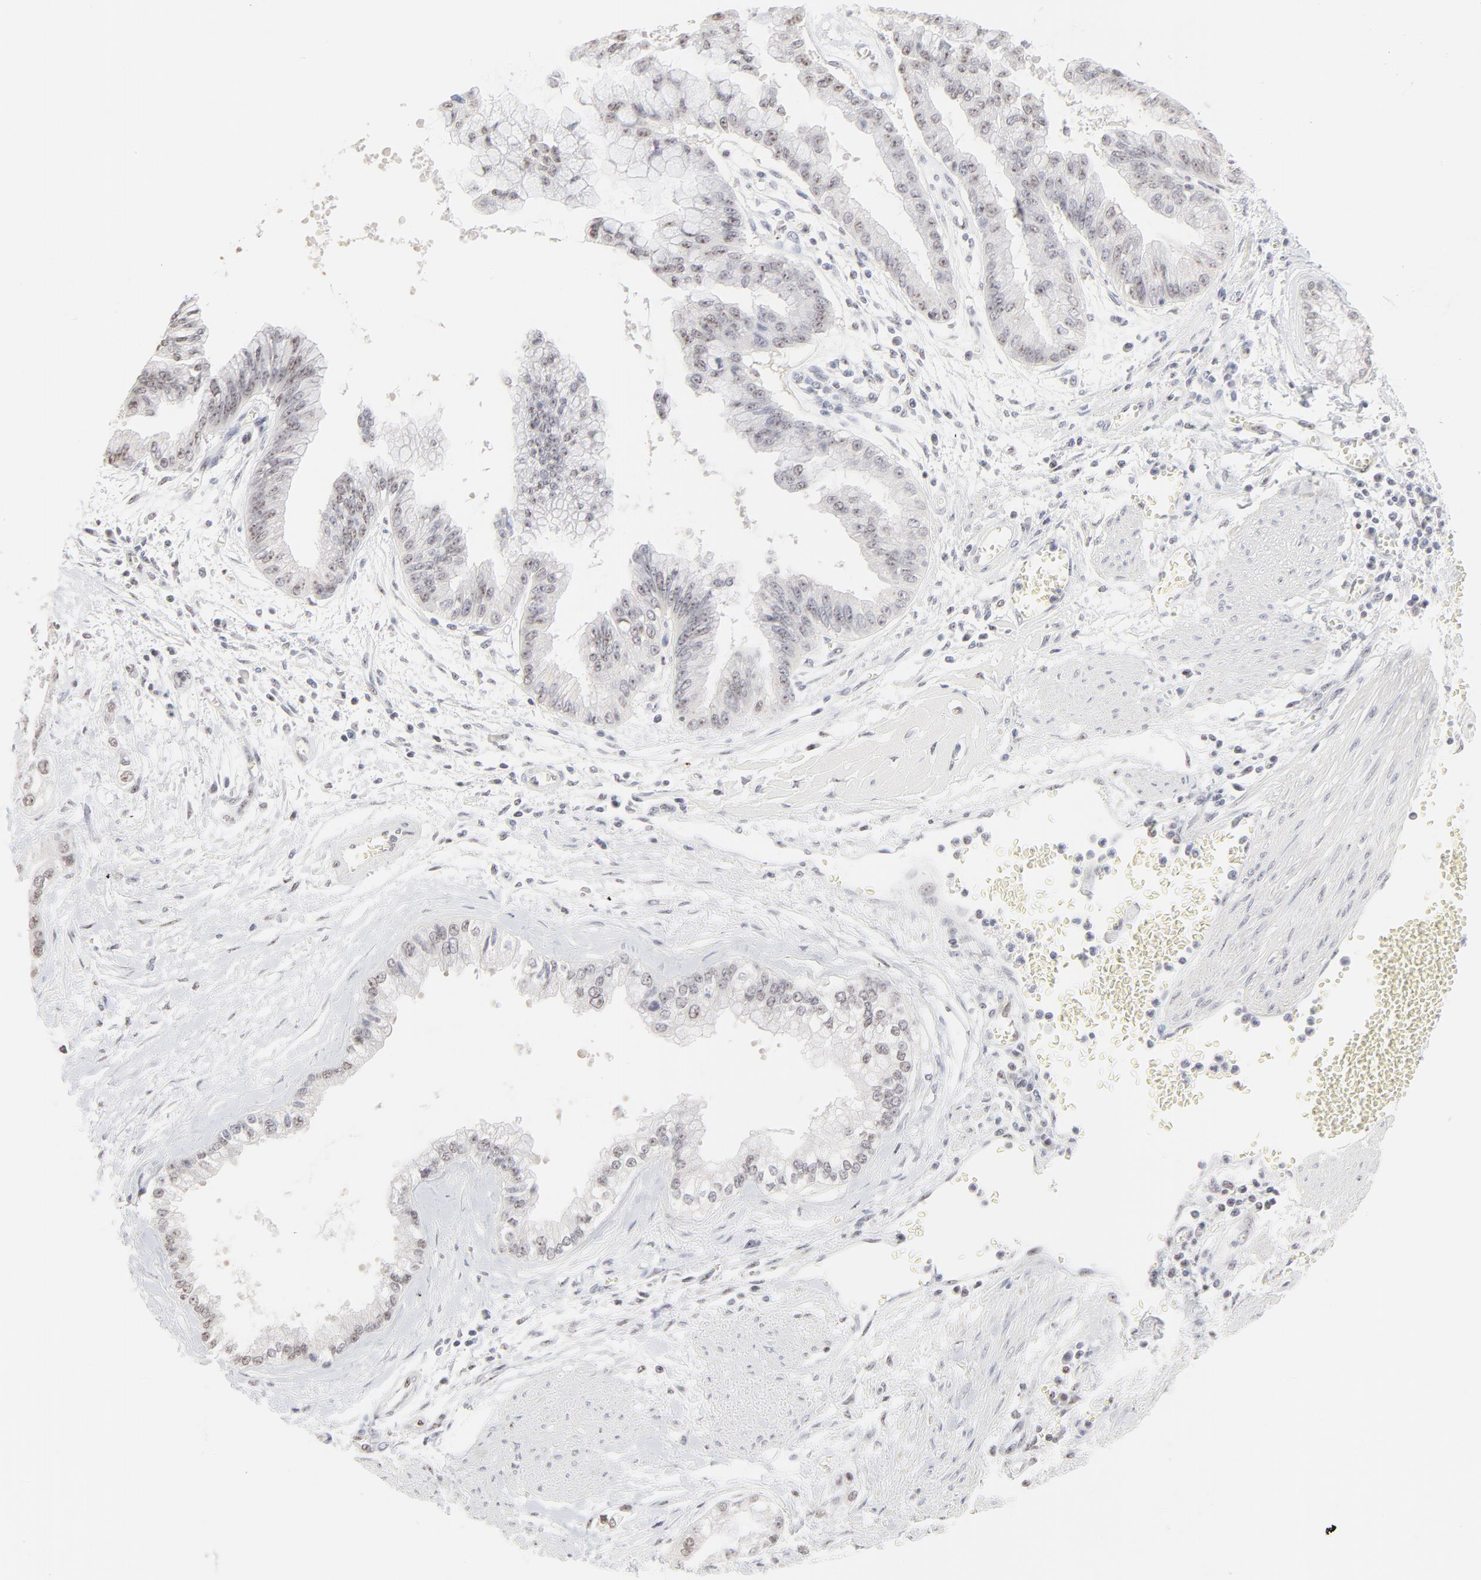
{"staining": {"intensity": "negative", "quantity": "none", "location": "none"}, "tissue": "liver cancer", "cell_type": "Tumor cells", "image_type": "cancer", "snomed": [{"axis": "morphology", "description": "Cholangiocarcinoma"}, {"axis": "topography", "description": "Liver"}], "caption": "Protein analysis of liver cancer (cholangiocarcinoma) exhibits no significant positivity in tumor cells.", "gene": "NFIL3", "patient": {"sex": "female", "age": 79}}